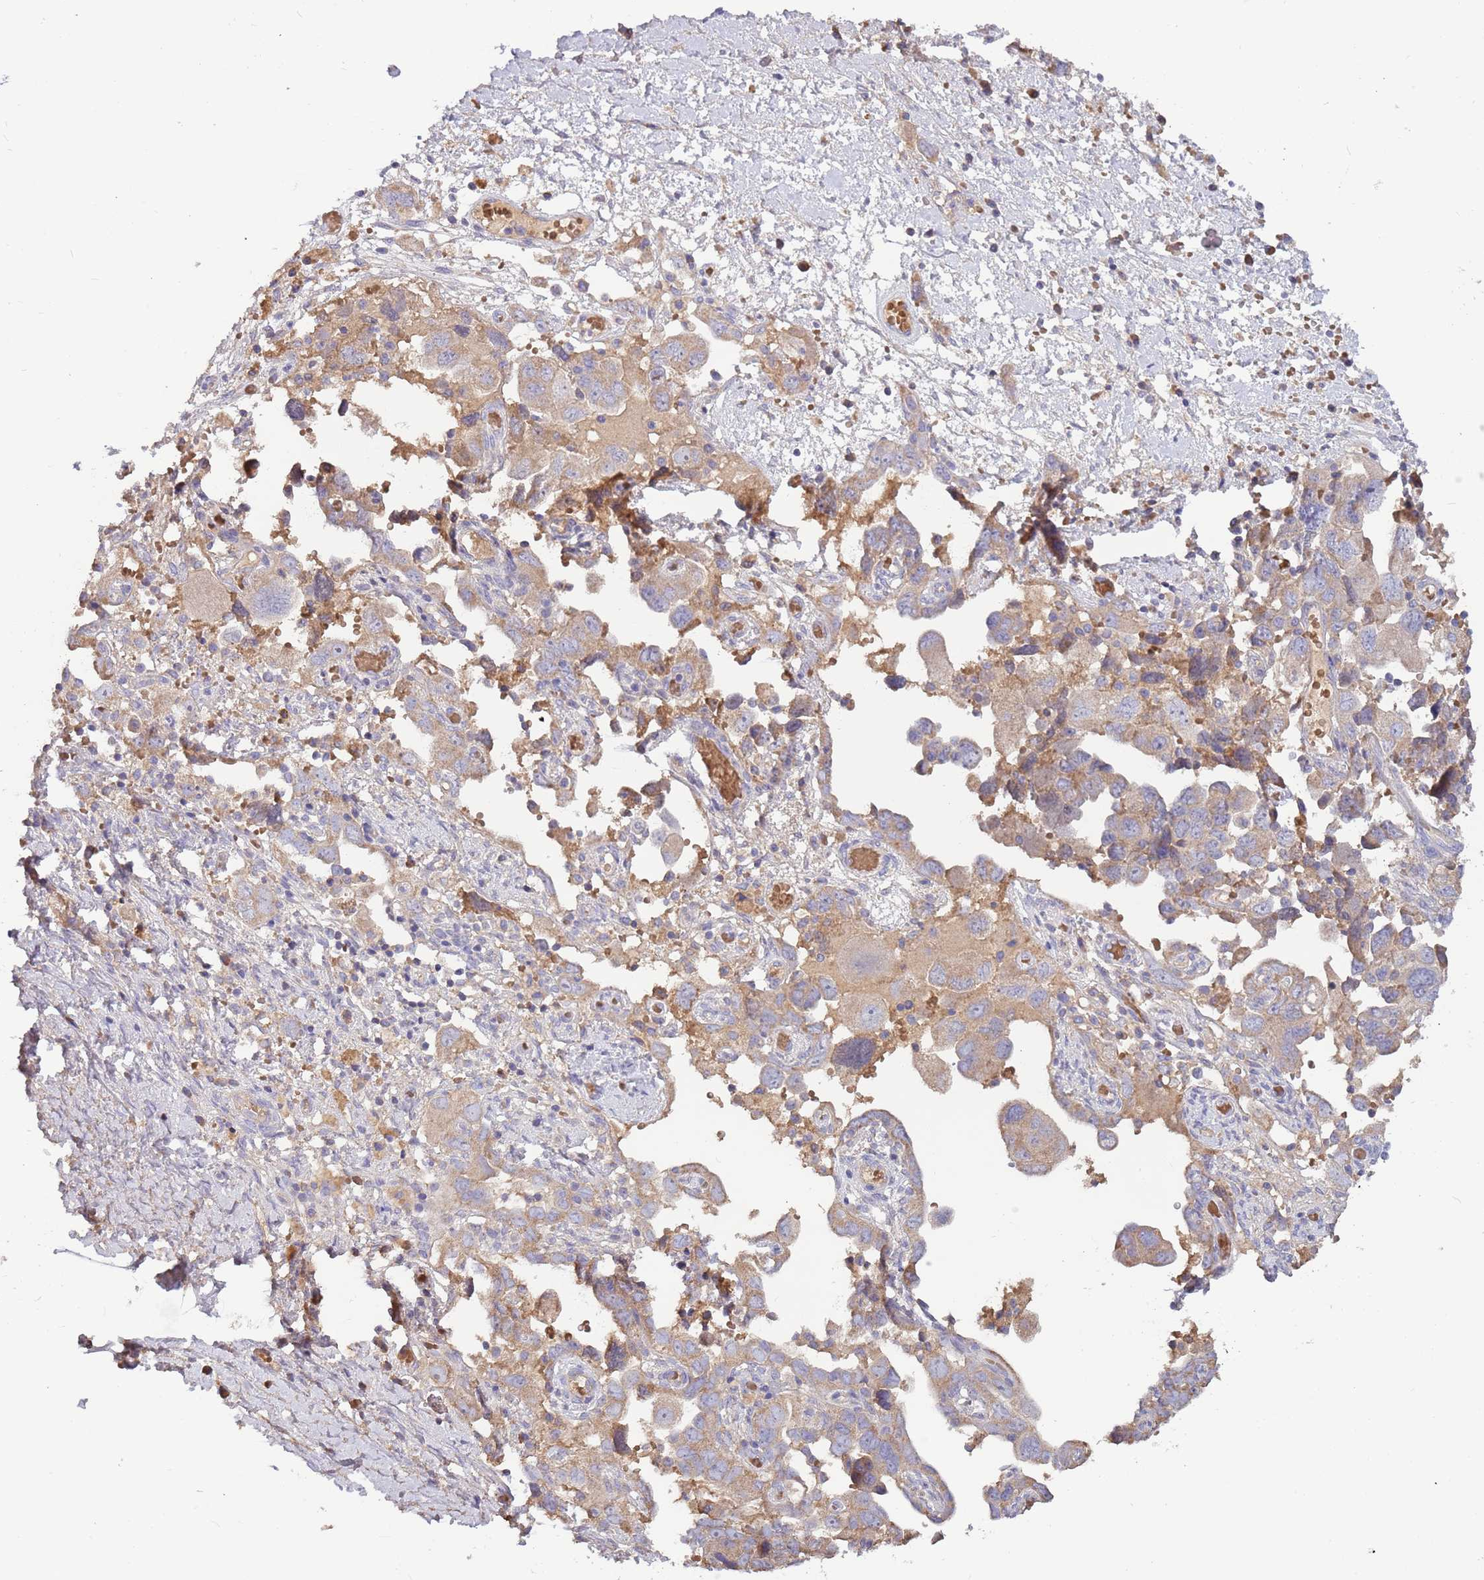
{"staining": {"intensity": "weak", "quantity": ">75%", "location": "cytoplasmic/membranous"}, "tissue": "ovarian cancer", "cell_type": "Tumor cells", "image_type": "cancer", "snomed": [{"axis": "morphology", "description": "Carcinoma, NOS"}, {"axis": "morphology", "description": "Cystadenocarcinoma, serous, NOS"}, {"axis": "topography", "description": "Ovary"}], "caption": "Immunohistochemical staining of human carcinoma (ovarian) reveals low levels of weak cytoplasmic/membranous staining in about >75% of tumor cells. The protein of interest is shown in brown color, while the nuclei are stained blue.", "gene": "TRMO", "patient": {"sex": "female", "age": 69}}